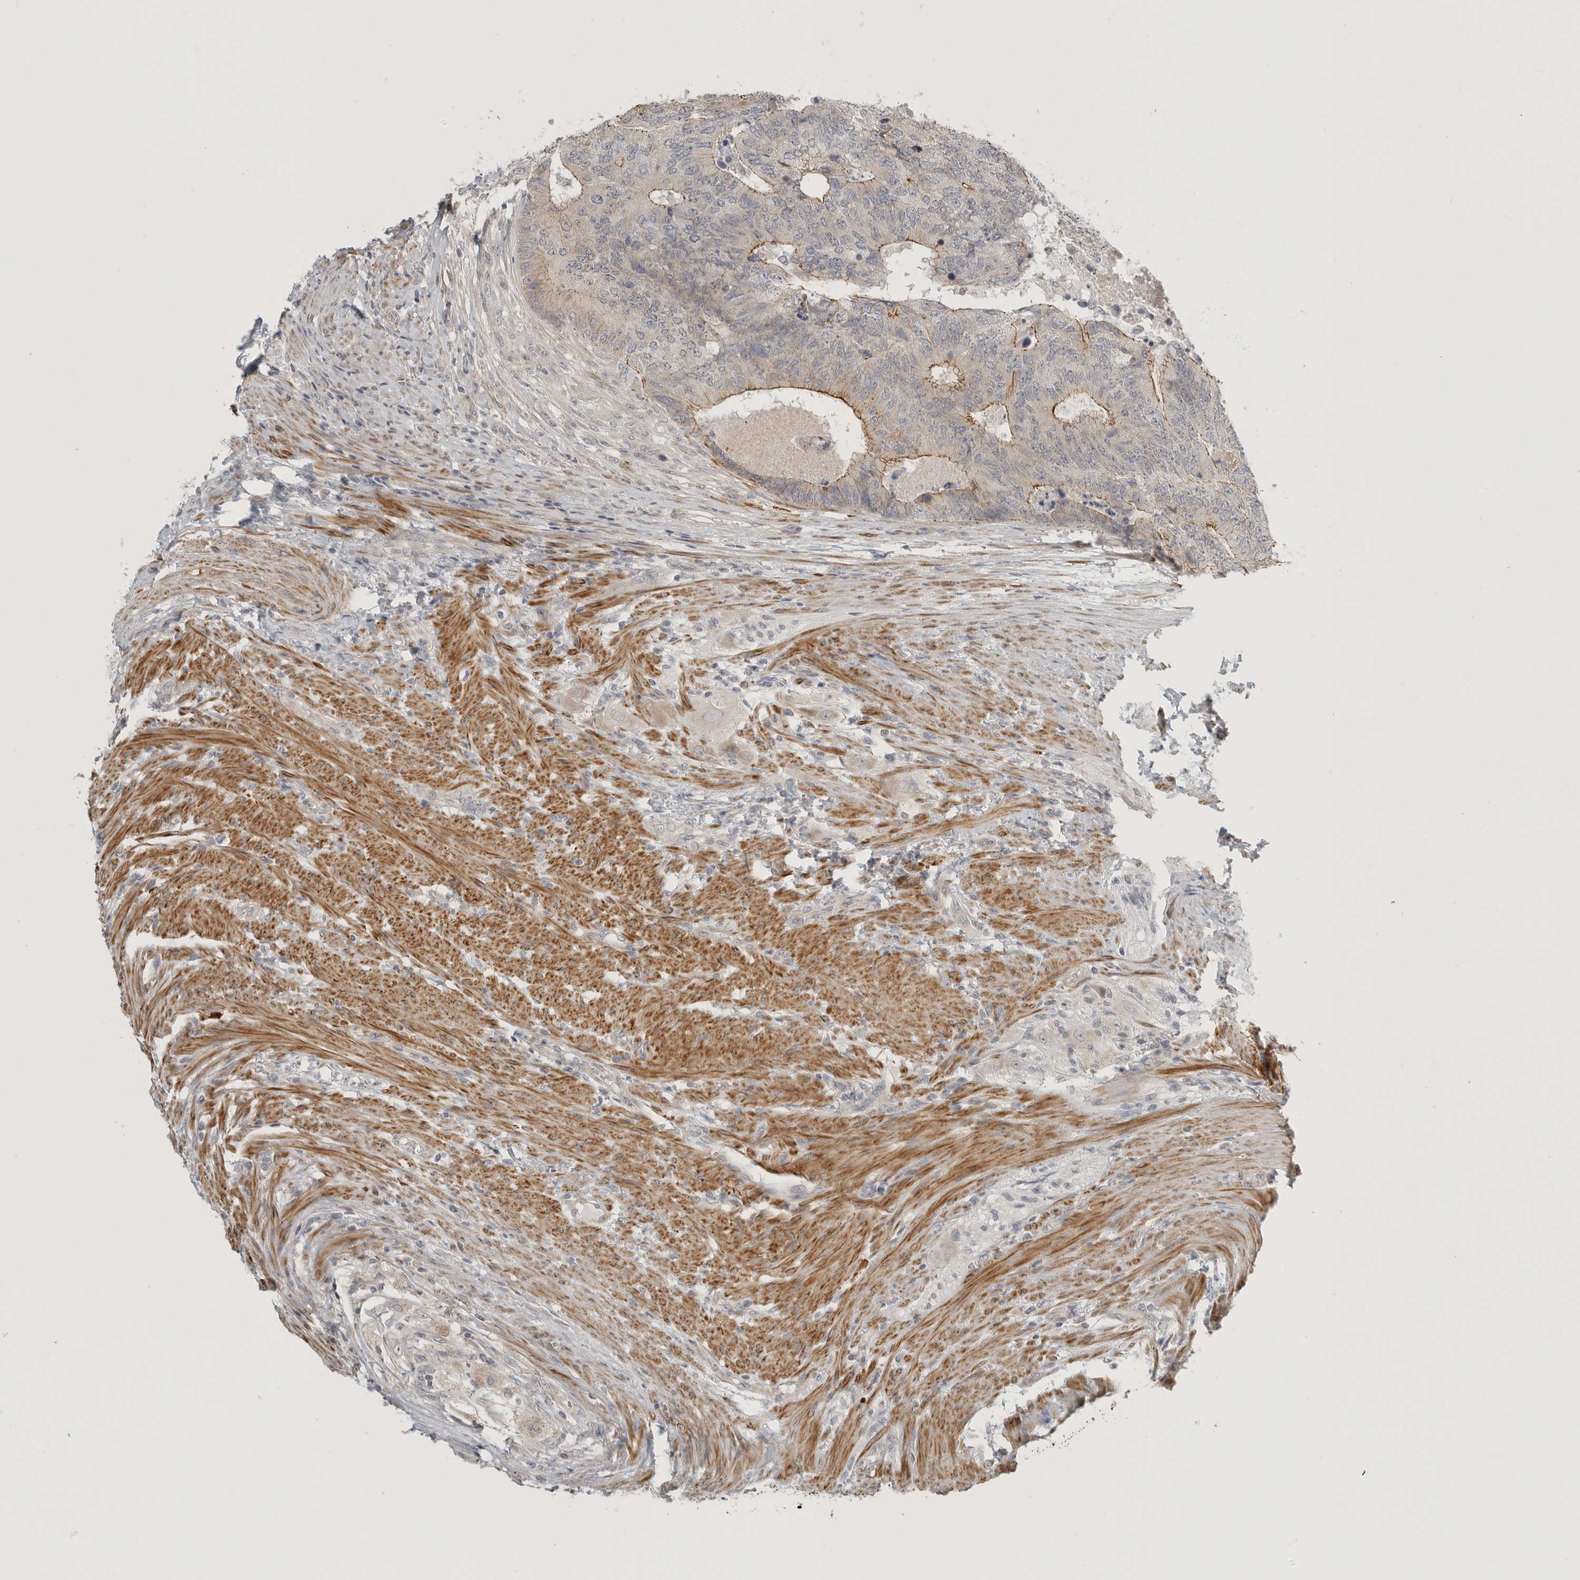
{"staining": {"intensity": "moderate", "quantity": "<25%", "location": "cytoplasmic/membranous"}, "tissue": "colorectal cancer", "cell_type": "Tumor cells", "image_type": "cancer", "snomed": [{"axis": "morphology", "description": "Adenocarcinoma, NOS"}, {"axis": "topography", "description": "Colon"}], "caption": "Immunohistochemical staining of colorectal cancer shows low levels of moderate cytoplasmic/membranous protein positivity in approximately <25% of tumor cells.", "gene": "STAB2", "patient": {"sex": "female", "age": 67}}